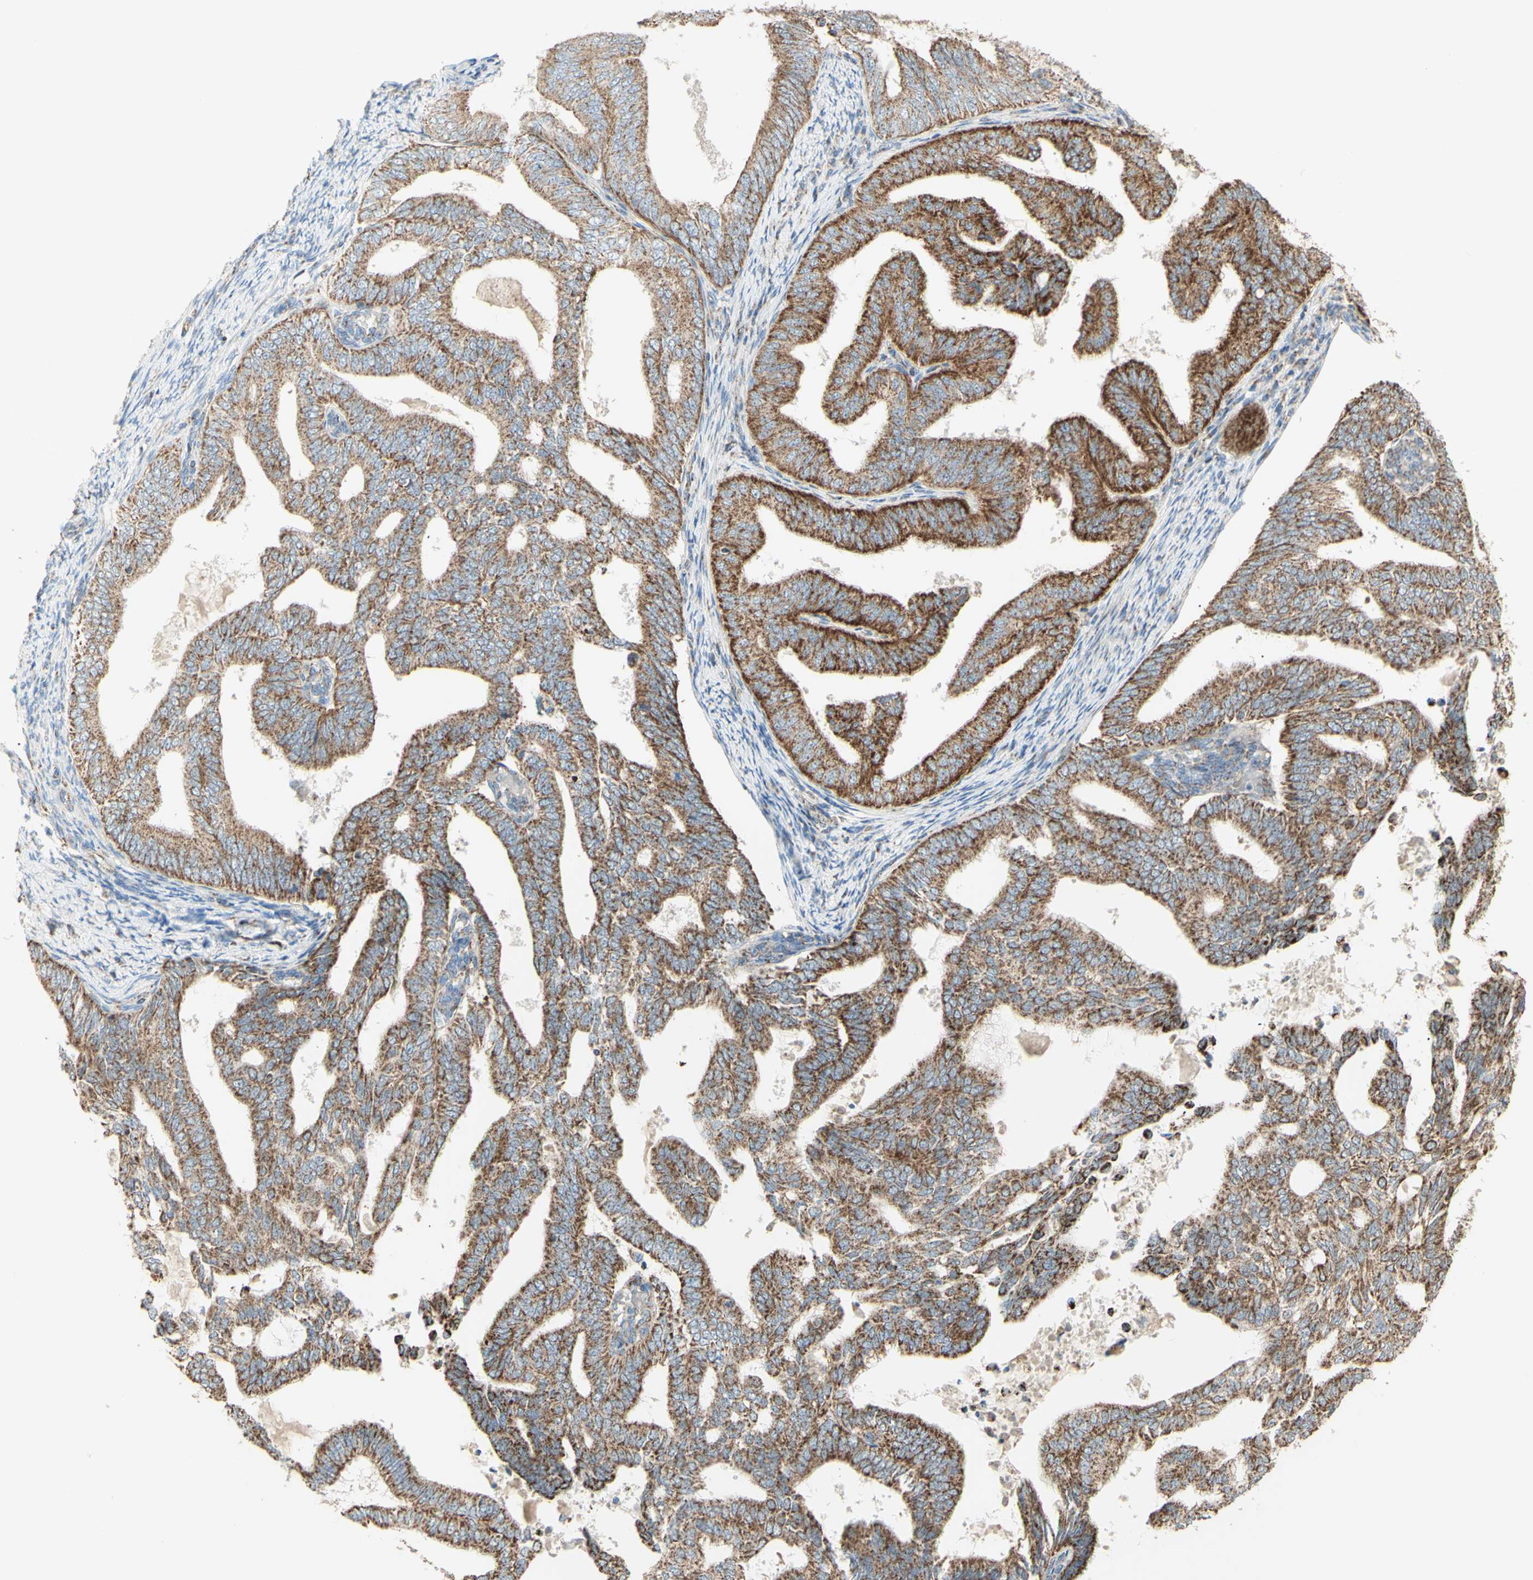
{"staining": {"intensity": "moderate", "quantity": ">75%", "location": "cytoplasmic/membranous"}, "tissue": "endometrial cancer", "cell_type": "Tumor cells", "image_type": "cancer", "snomed": [{"axis": "morphology", "description": "Adenocarcinoma, NOS"}, {"axis": "topography", "description": "Endometrium"}], "caption": "Moderate cytoplasmic/membranous staining is identified in approximately >75% of tumor cells in endometrial cancer.", "gene": "LETM1", "patient": {"sex": "female", "age": 58}}